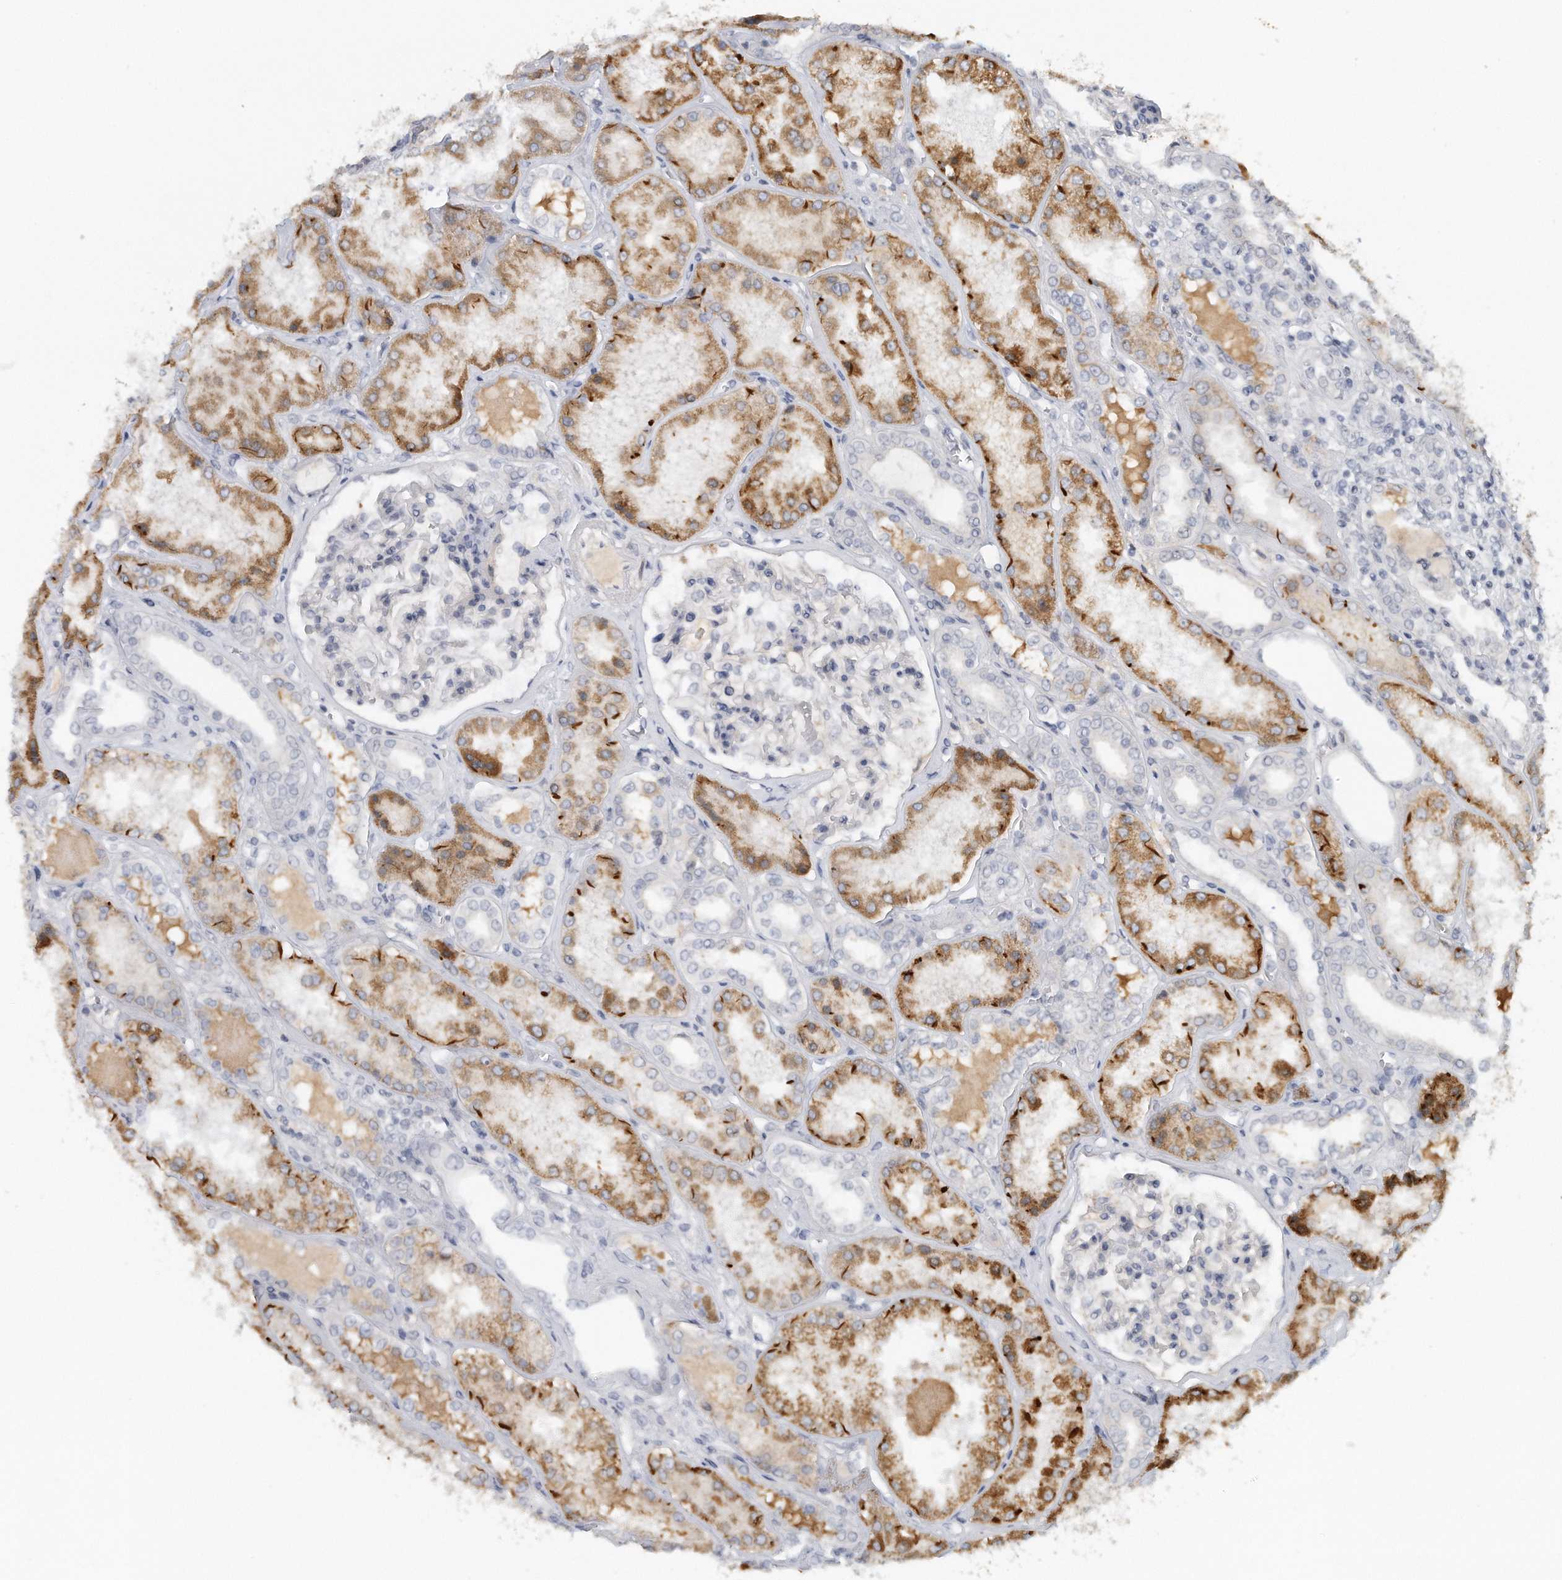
{"staining": {"intensity": "negative", "quantity": "none", "location": "none"}, "tissue": "kidney", "cell_type": "Cells in glomeruli", "image_type": "normal", "snomed": [{"axis": "morphology", "description": "Normal tissue, NOS"}, {"axis": "topography", "description": "Kidney"}], "caption": "Cells in glomeruli are negative for protein expression in benign human kidney. (Brightfield microscopy of DAB immunohistochemistry (IHC) at high magnification).", "gene": "DDX43", "patient": {"sex": "female", "age": 56}}